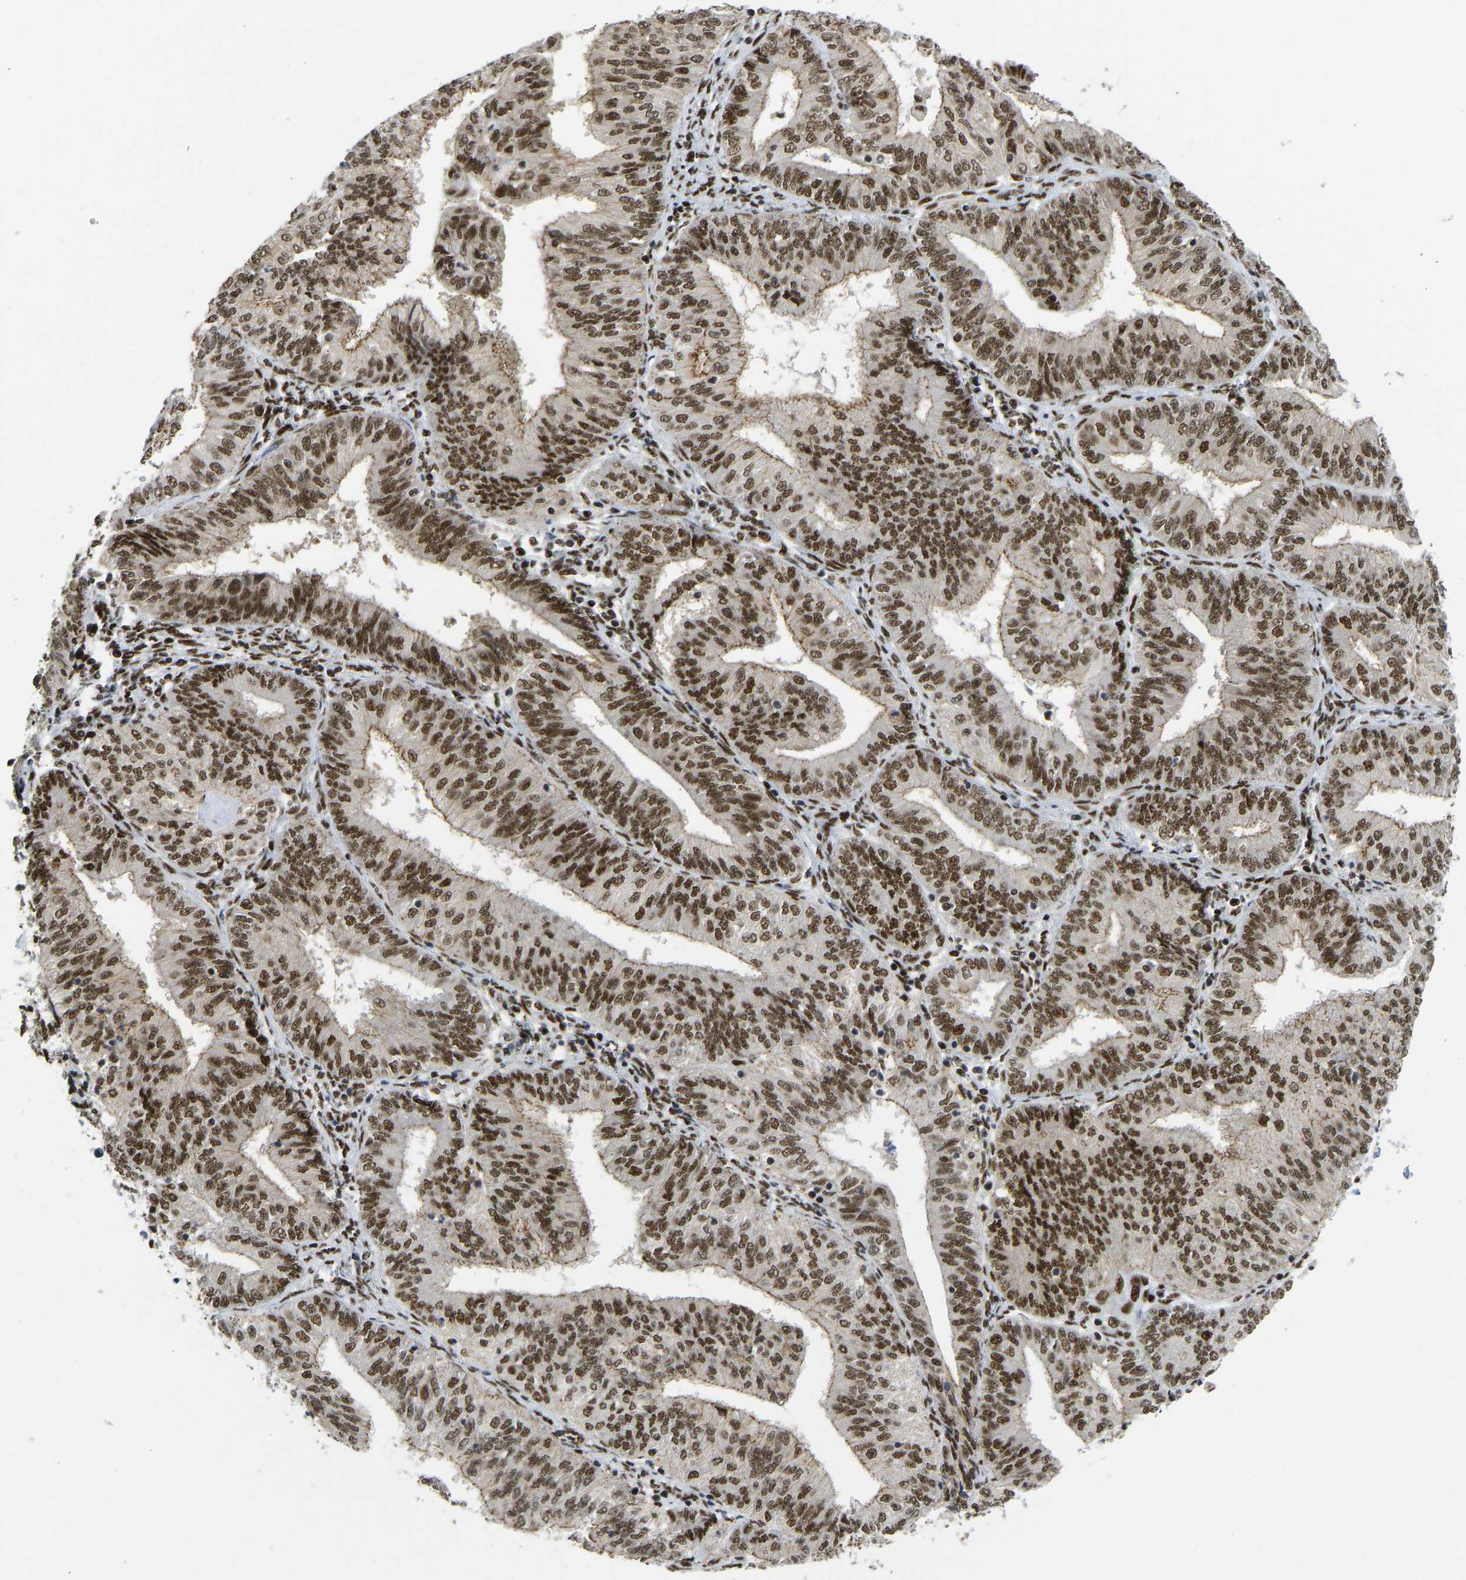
{"staining": {"intensity": "strong", "quantity": ">75%", "location": "nuclear"}, "tissue": "endometrial cancer", "cell_type": "Tumor cells", "image_type": "cancer", "snomed": [{"axis": "morphology", "description": "Adenocarcinoma, NOS"}, {"axis": "topography", "description": "Endometrium"}], "caption": "Immunohistochemical staining of endometrial cancer (adenocarcinoma) demonstrates high levels of strong nuclear staining in approximately >75% of tumor cells.", "gene": "FOXK1", "patient": {"sex": "female", "age": 58}}